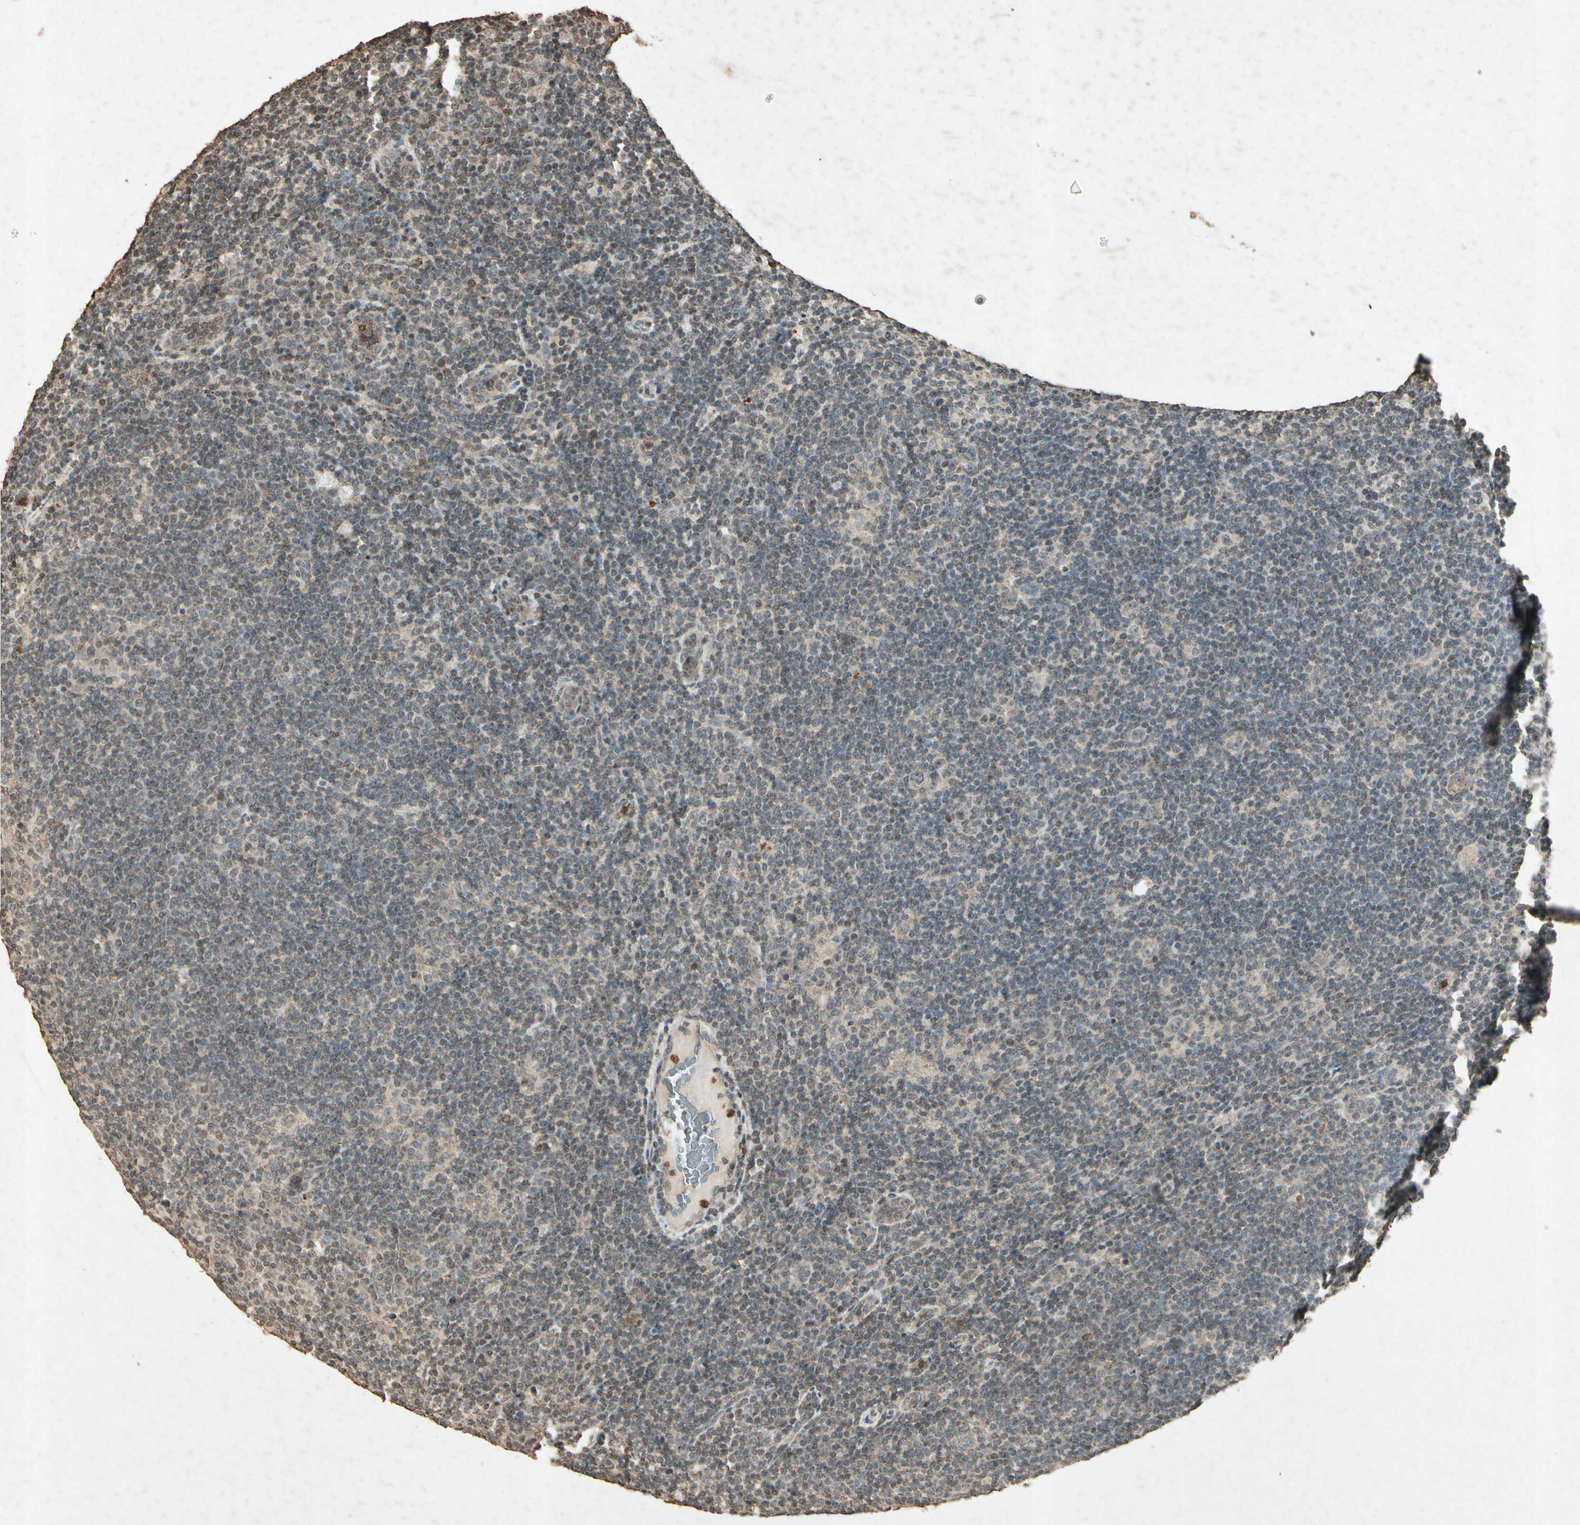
{"staining": {"intensity": "weak", "quantity": "25%-75%", "location": "cytoplasmic/membranous"}, "tissue": "lymphoma", "cell_type": "Tumor cells", "image_type": "cancer", "snomed": [{"axis": "morphology", "description": "Hodgkin's disease, NOS"}, {"axis": "topography", "description": "Lymph node"}], "caption": "Immunohistochemical staining of lymphoma reveals weak cytoplasmic/membranous protein expression in approximately 25%-75% of tumor cells.", "gene": "GC", "patient": {"sex": "female", "age": 57}}